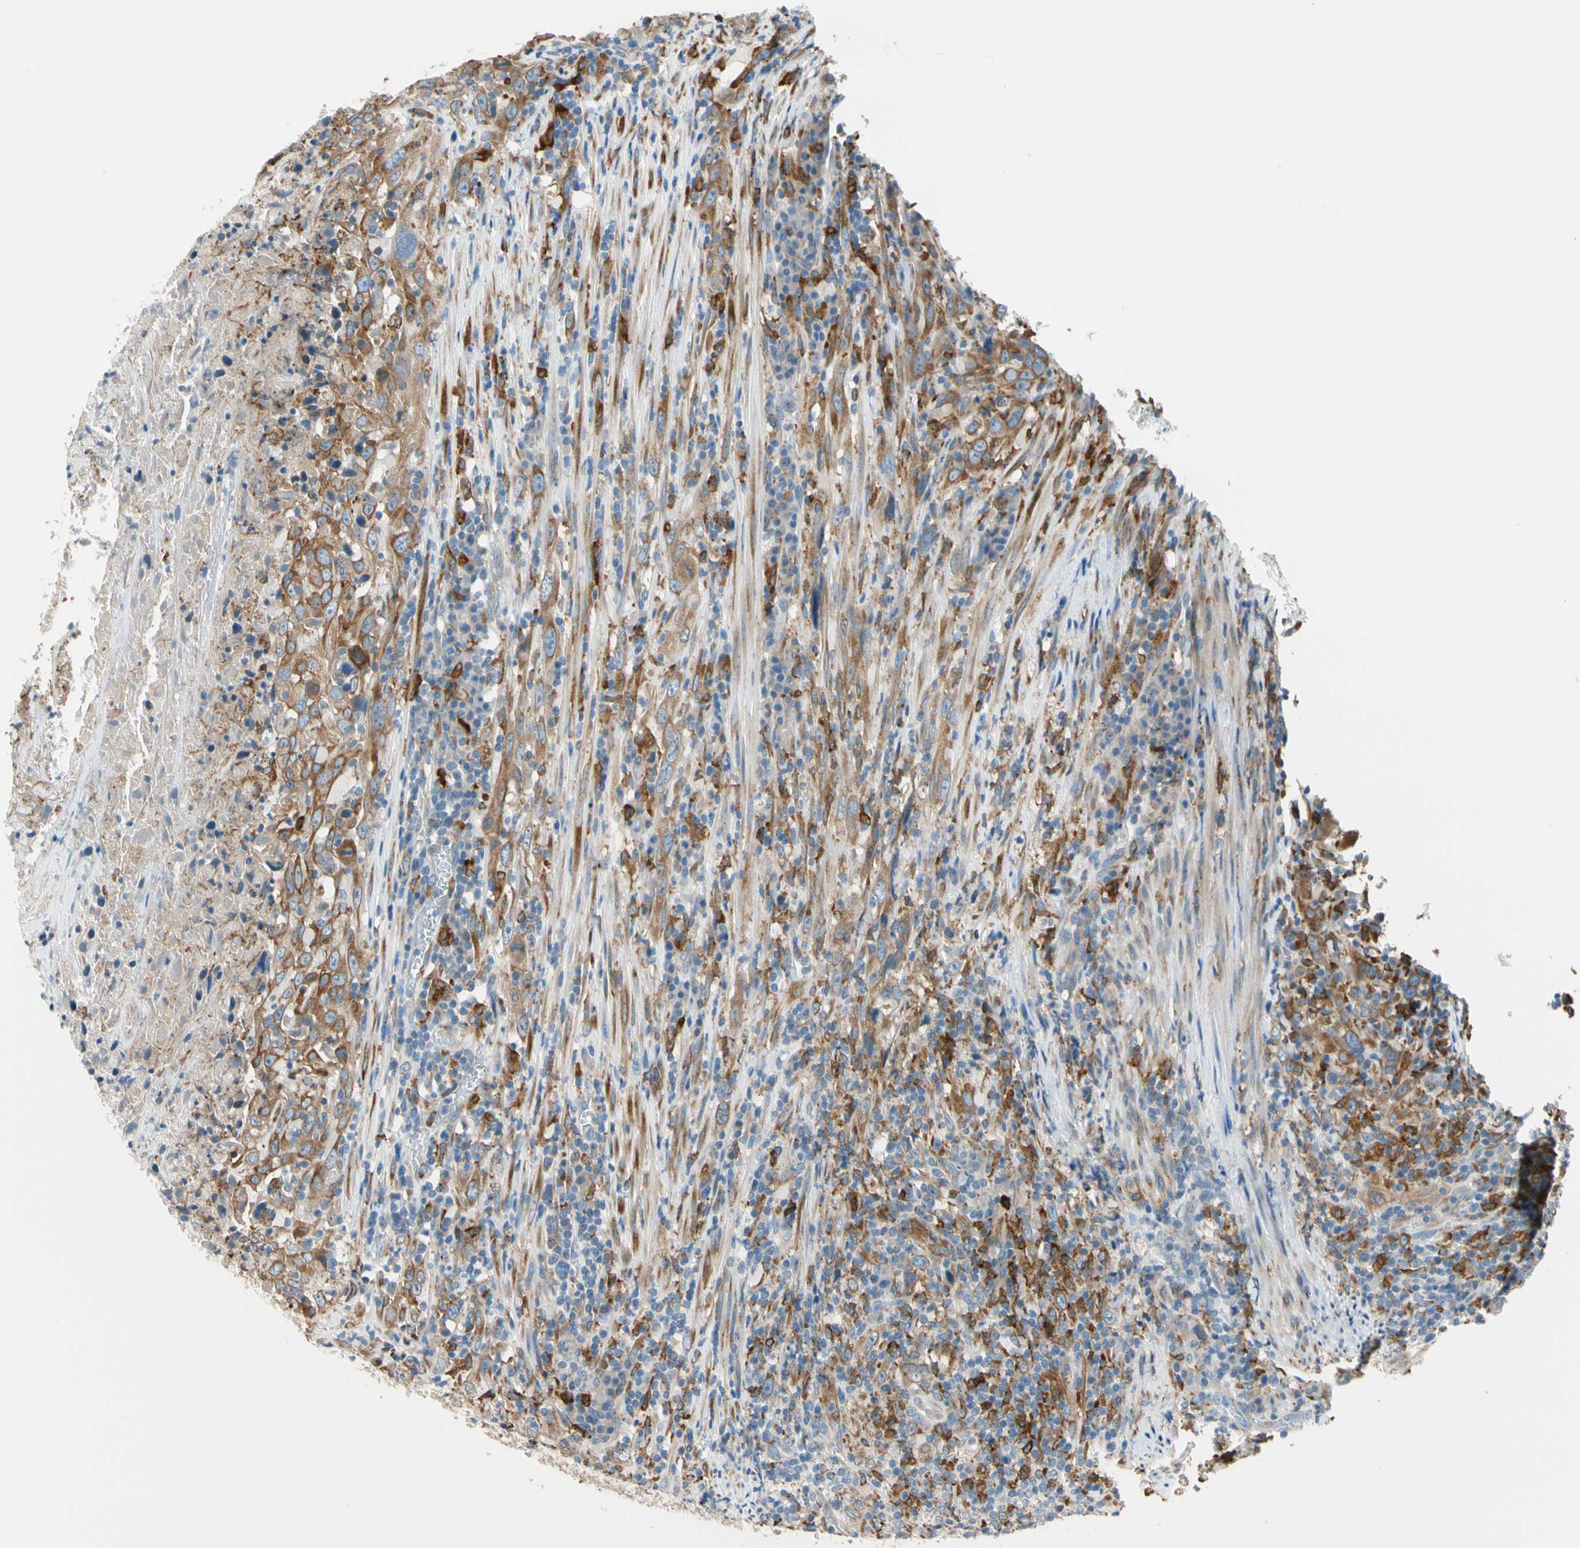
{"staining": {"intensity": "moderate", "quantity": "25%-75%", "location": "cytoplasmic/membranous"}, "tissue": "urothelial cancer", "cell_type": "Tumor cells", "image_type": "cancer", "snomed": [{"axis": "morphology", "description": "Urothelial carcinoma, High grade"}, {"axis": "topography", "description": "Urinary bladder"}], "caption": "An immunohistochemistry micrograph of tumor tissue is shown. Protein staining in brown shows moderate cytoplasmic/membranous positivity in high-grade urothelial carcinoma within tumor cells.", "gene": "LRPAP1", "patient": {"sex": "male", "age": 61}}